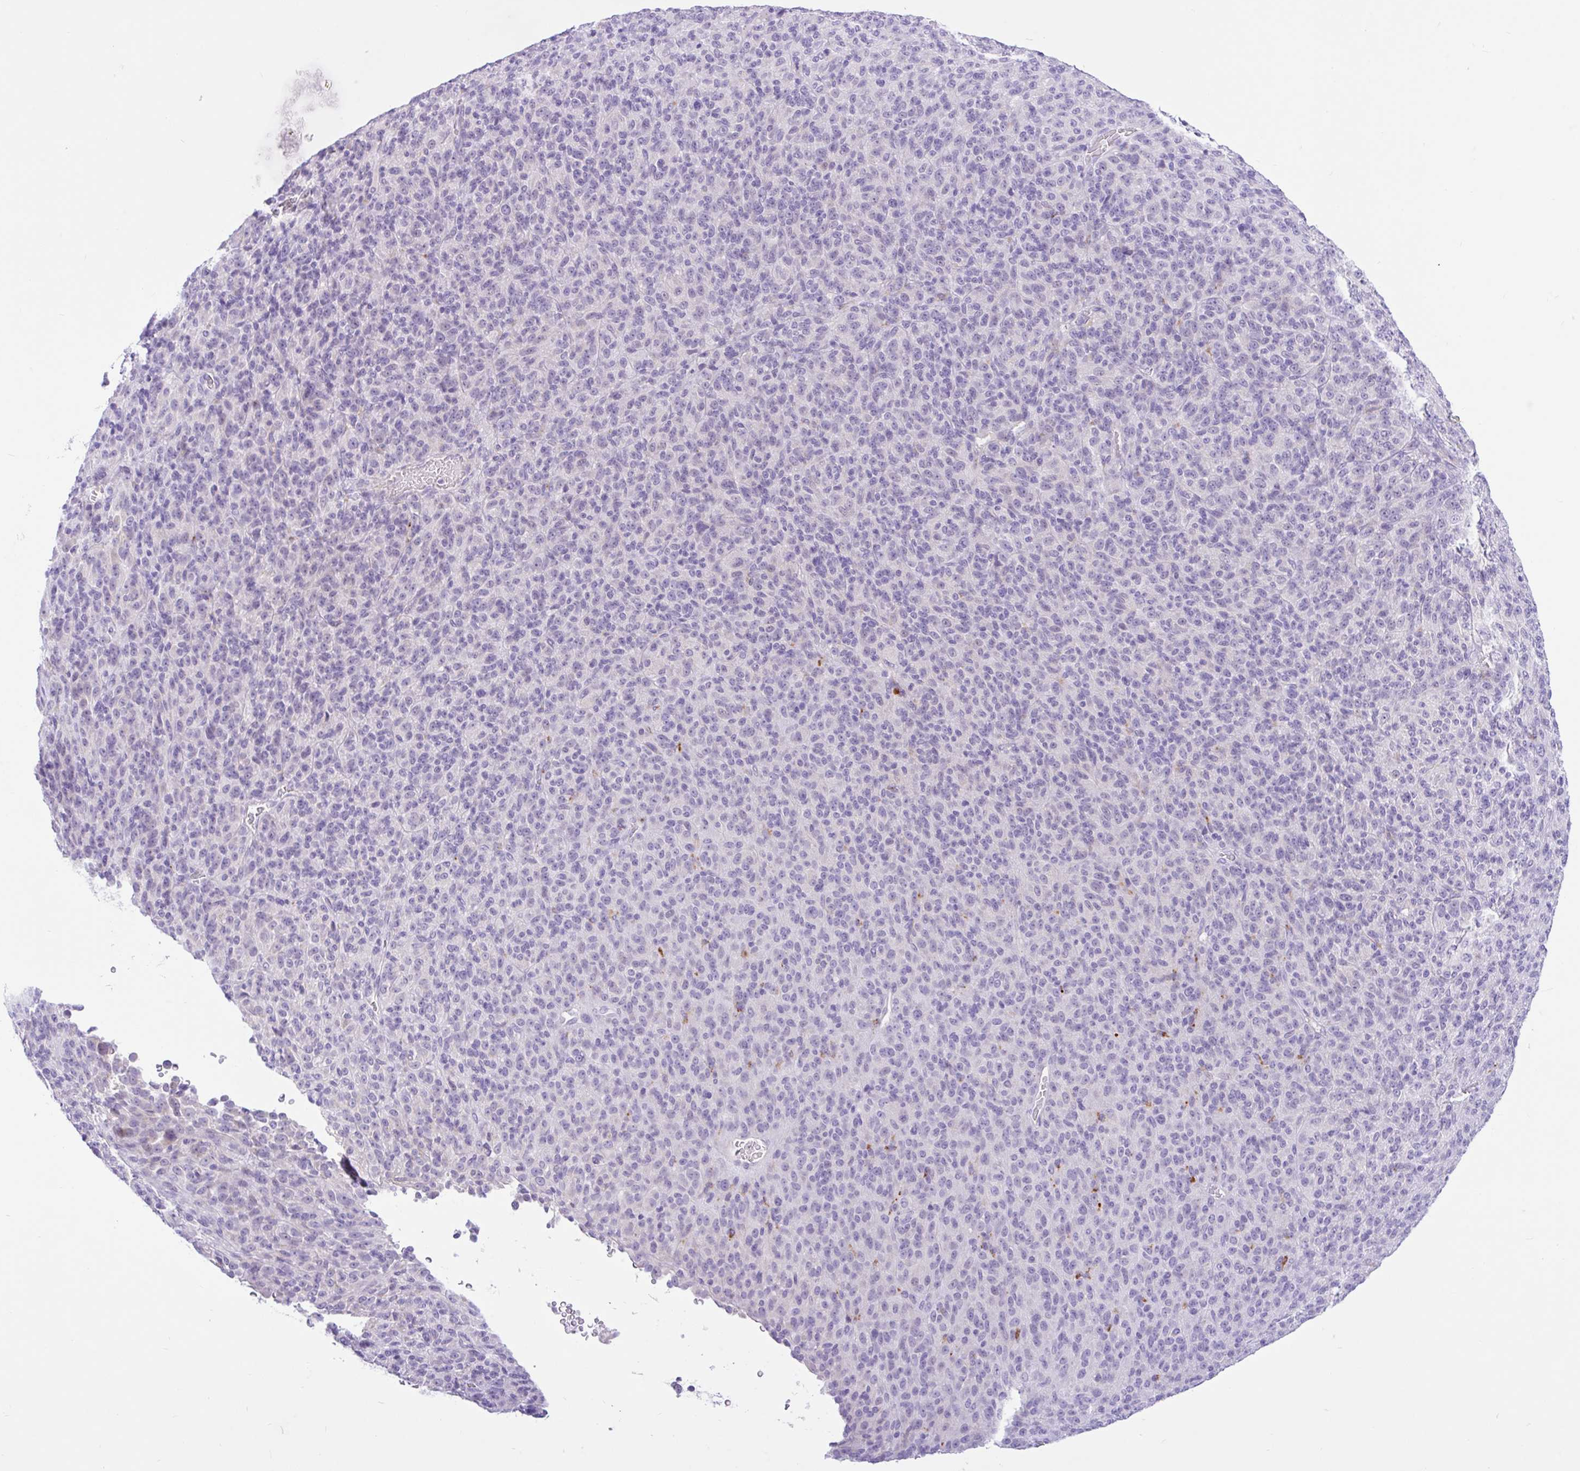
{"staining": {"intensity": "negative", "quantity": "none", "location": "none"}, "tissue": "melanoma", "cell_type": "Tumor cells", "image_type": "cancer", "snomed": [{"axis": "morphology", "description": "Malignant melanoma, Metastatic site"}, {"axis": "topography", "description": "Brain"}], "caption": "Malignant melanoma (metastatic site) was stained to show a protein in brown. There is no significant staining in tumor cells. (DAB (3,3'-diaminobenzidine) IHC with hematoxylin counter stain).", "gene": "ZNF101", "patient": {"sex": "female", "age": 56}}